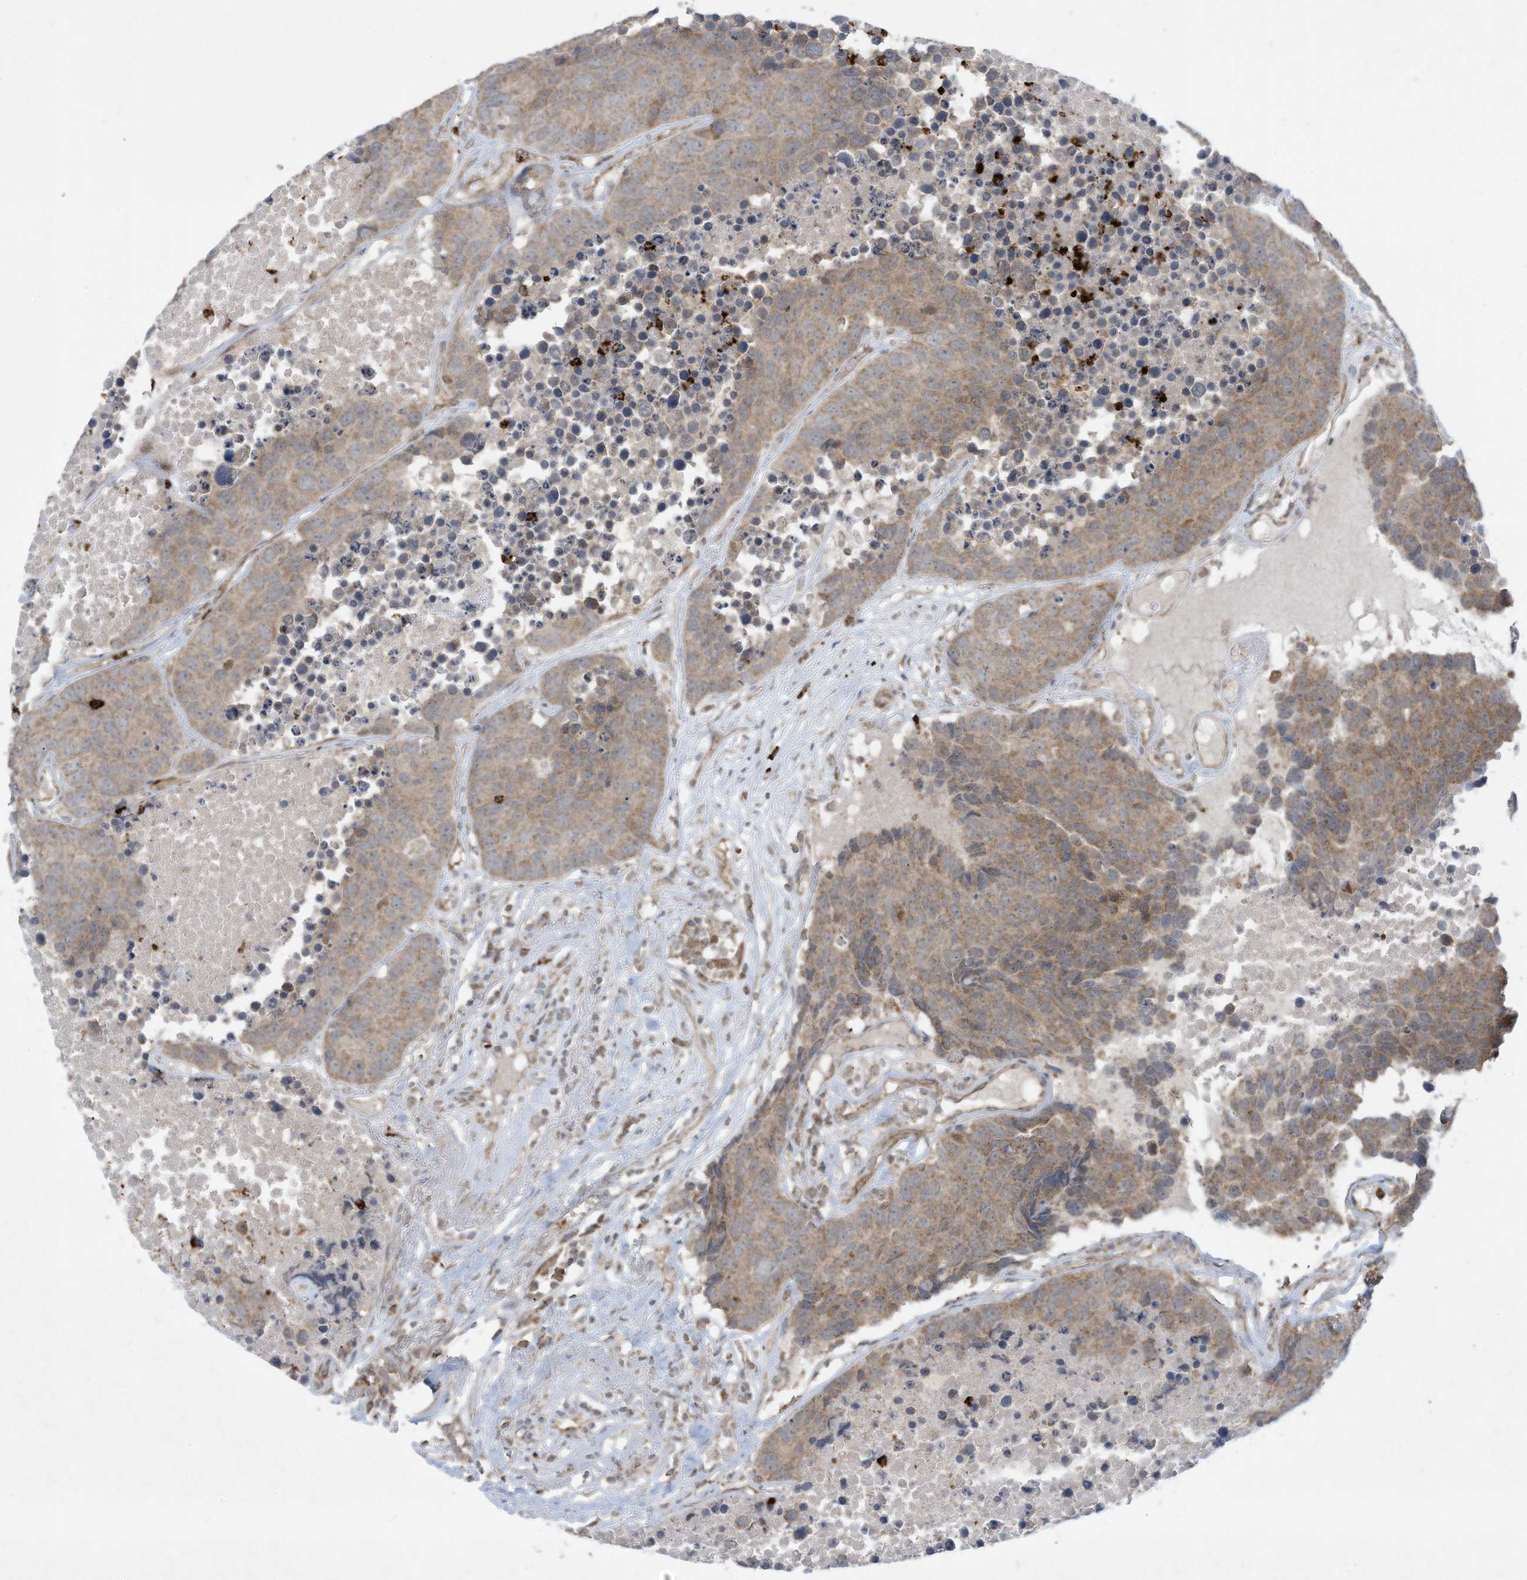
{"staining": {"intensity": "moderate", "quantity": ">75%", "location": "cytoplasmic/membranous"}, "tissue": "carcinoid", "cell_type": "Tumor cells", "image_type": "cancer", "snomed": [{"axis": "morphology", "description": "Carcinoid, malignant, NOS"}, {"axis": "topography", "description": "Lung"}], "caption": "Protein expression analysis of carcinoid exhibits moderate cytoplasmic/membranous expression in approximately >75% of tumor cells.", "gene": "CHRNA4", "patient": {"sex": "male", "age": 60}}